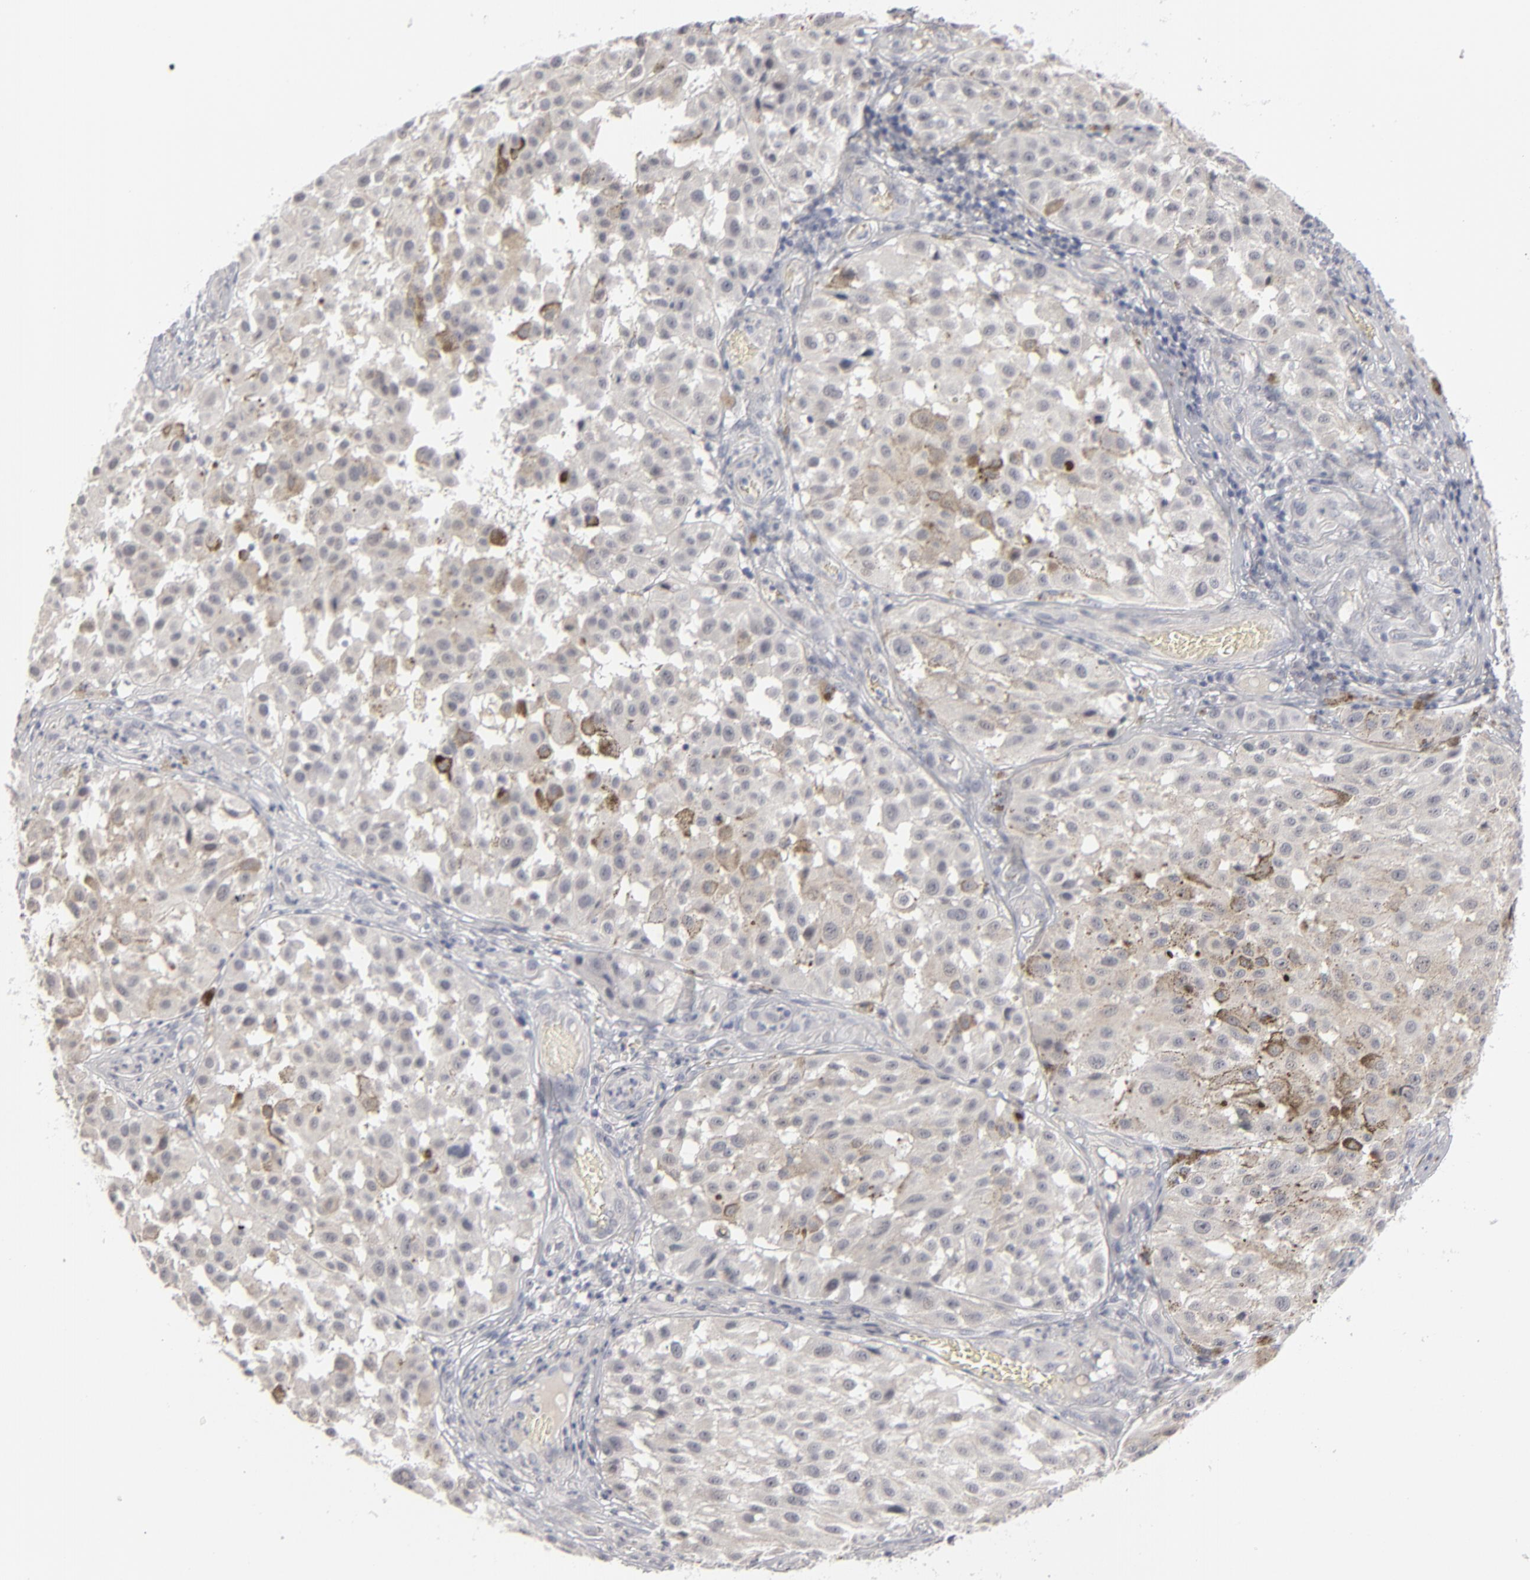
{"staining": {"intensity": "negative", "quantity": "none", "location": "none"}, "tissue": "melanoma", "cell_type": "Tumor cells", "image_type": "cancer", "snomed": [{"axis": "morphology", "description": "Malignant melanoma, NOS"}, {"axis": "topography", "description": "Skin"}], "caption": "A high-resolution photomicrograph shows immunohistochemistry staining of melanoma, which shows no significant expression in tumor cells.", "gene": "KIAA1210", "patient": {"sex": "female", "age": 64}}